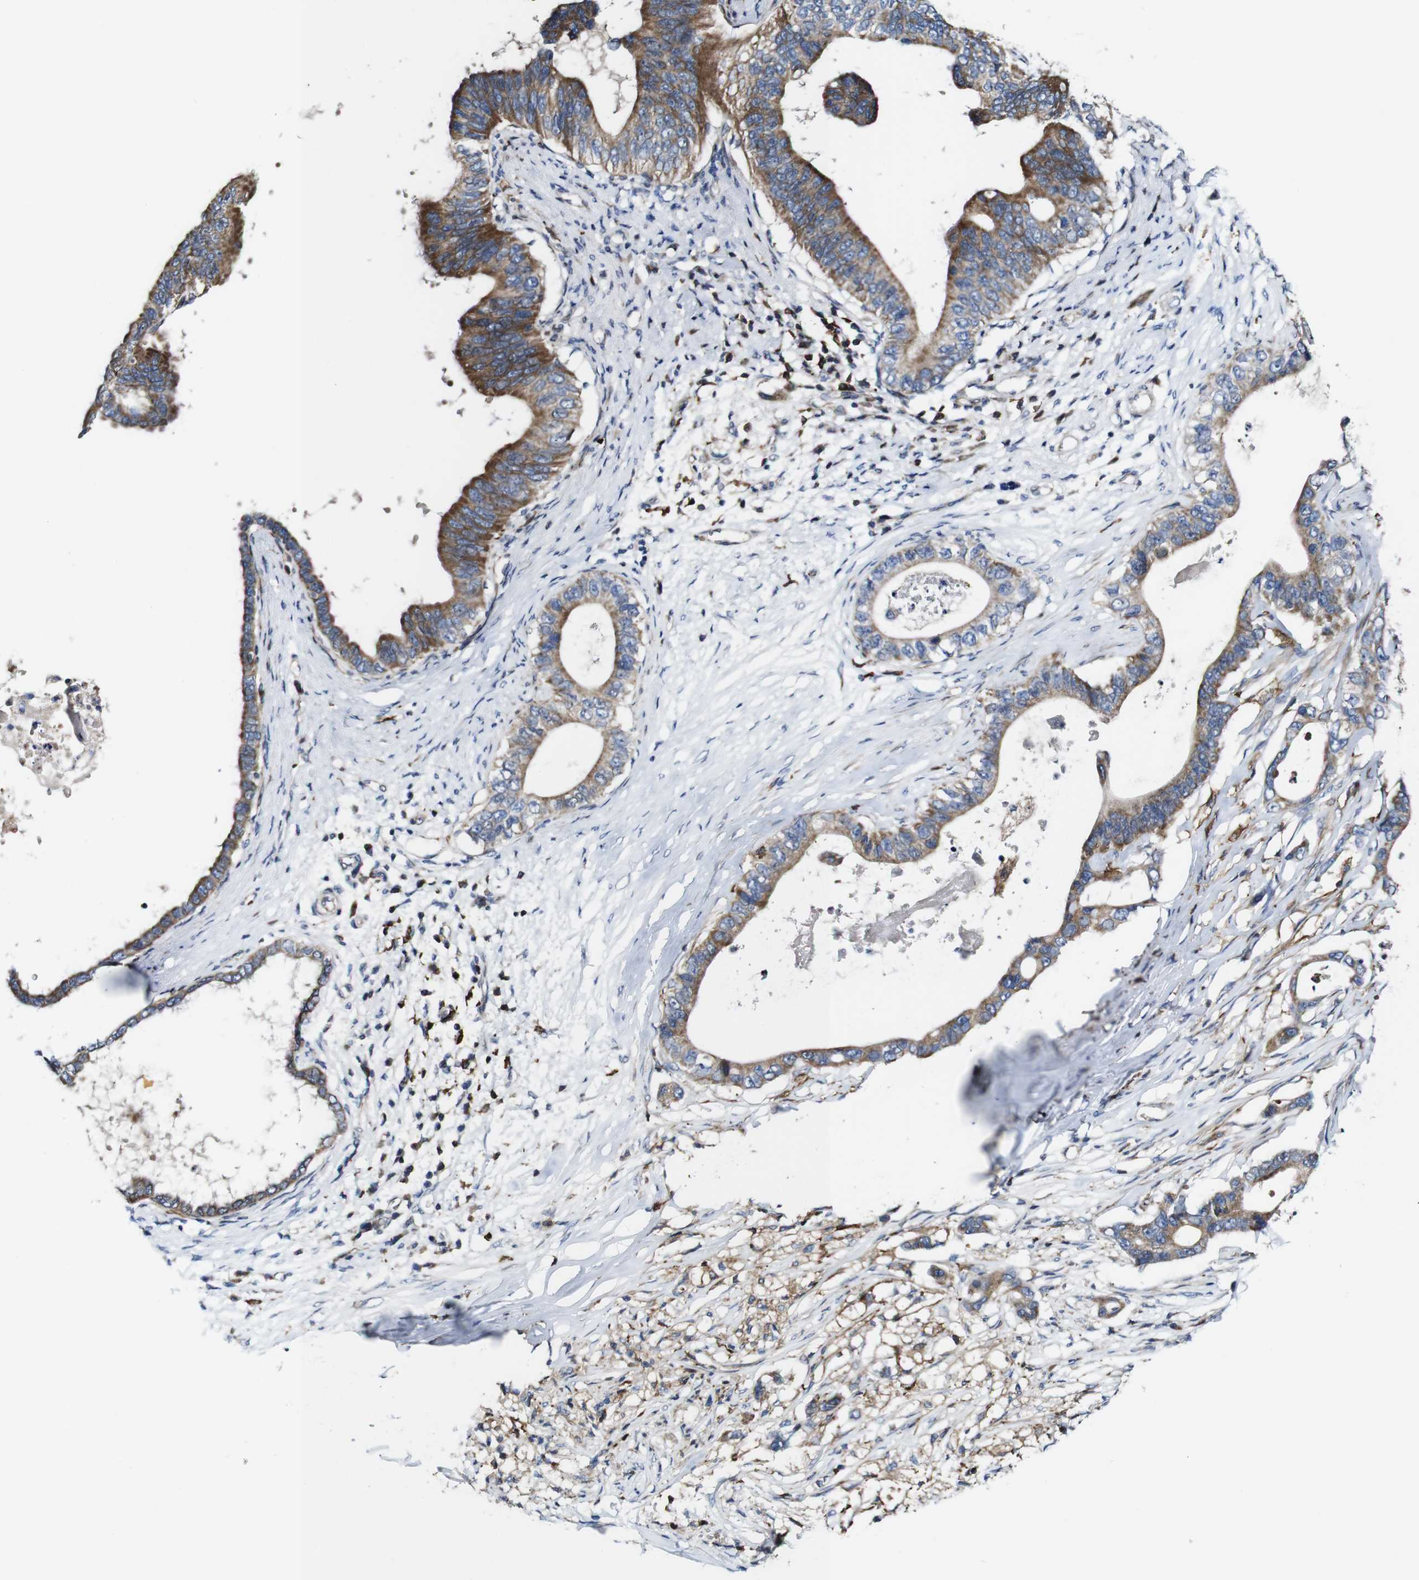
{"staining": {"intensity": "moderate", "quantity": ">75%", "location": "cytoplasmic/membranous"}, "tissue": "pancreatic cancer", "cell_type": "Tumor cells", "image_type": "cancer", "snomed": [{"axis": "morphology", "description": "Adenocarcinoma, NOS"}, {"axis": "topography", "description": "Pancreas"}], "caption": "Immunohistochemistry of pancreatic cancer (adenocarcinoma) shows medium levels of moderate cytoplasmic/membranous staining in approximately >75% of tumor cells.", "gene": "JAK2", "patient": {"sex": "male", "age": 77}}